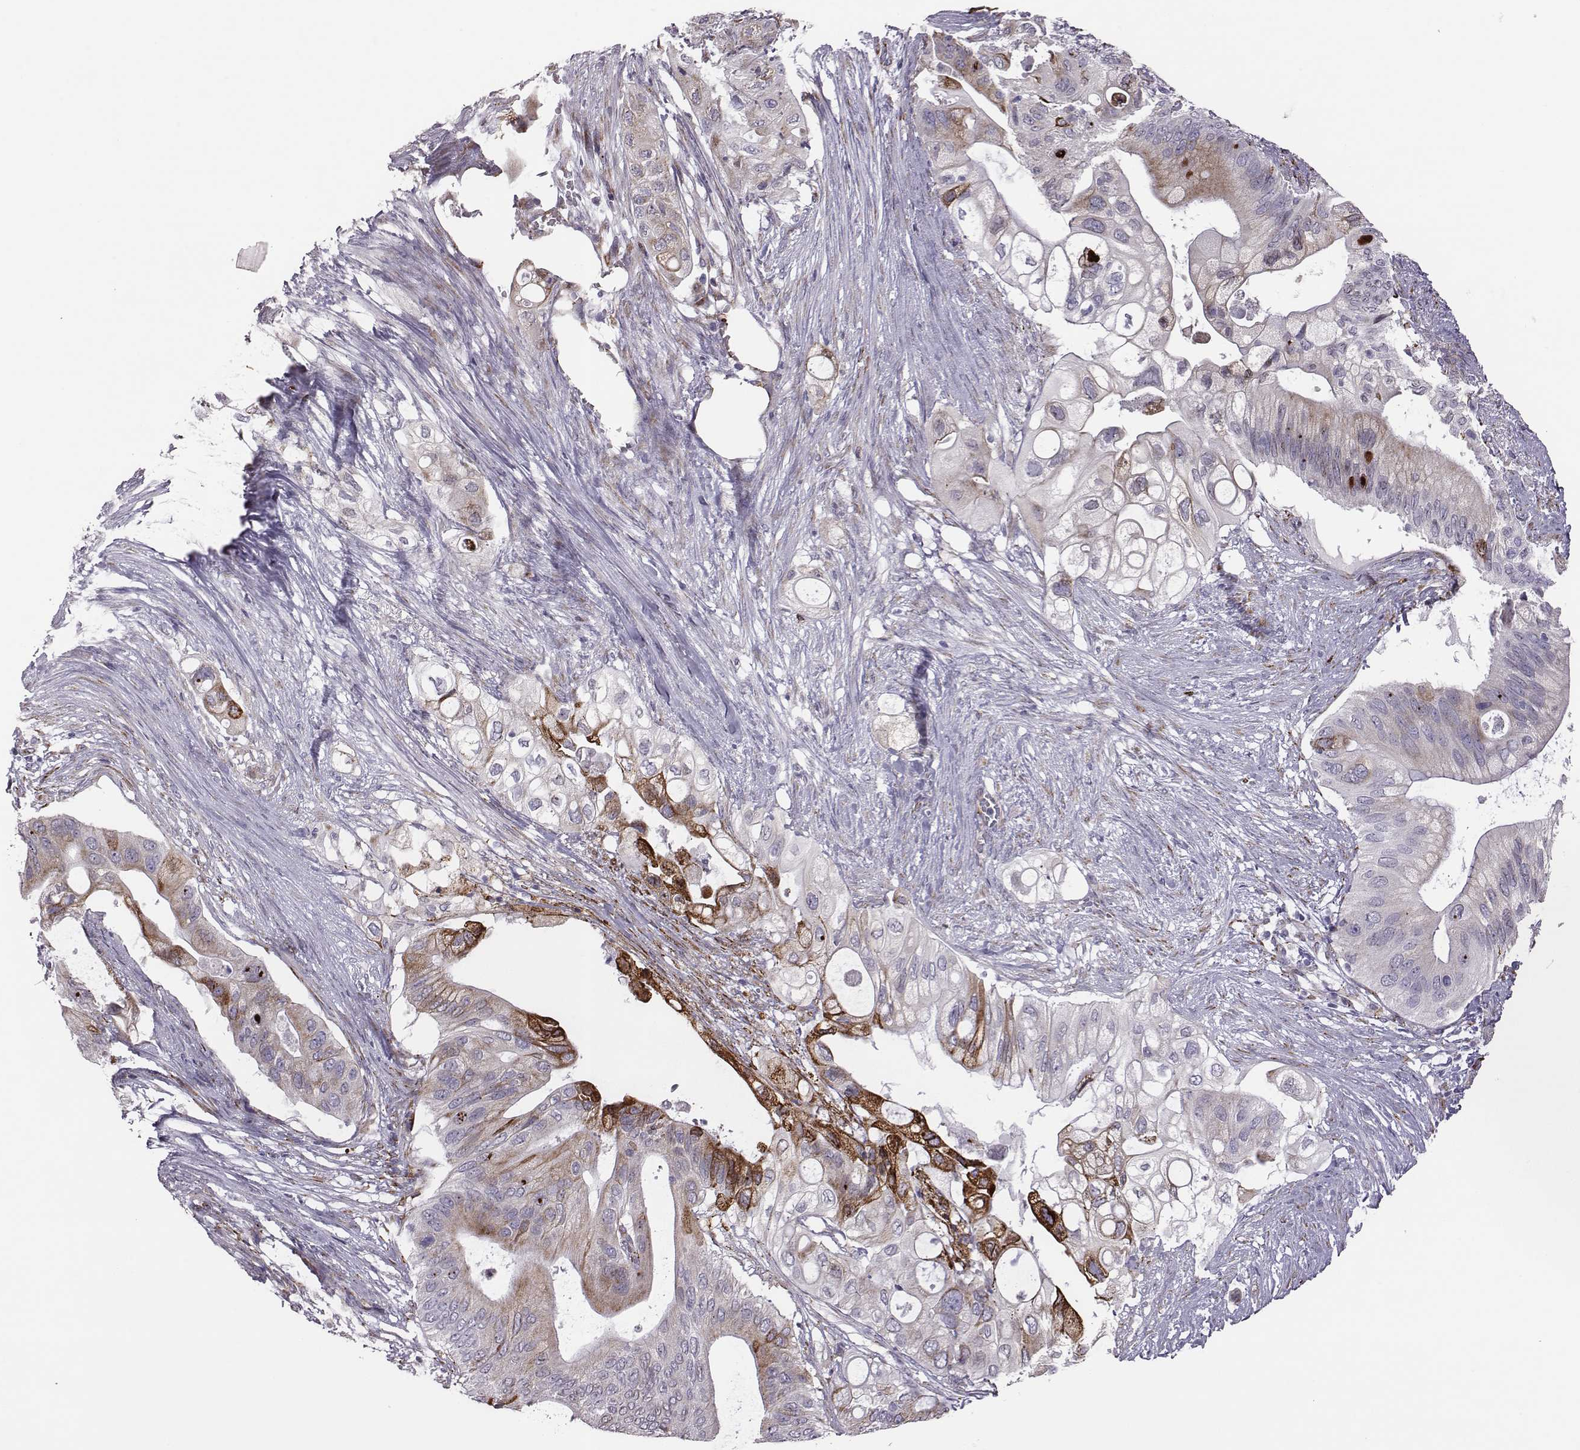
{"staining": {"intensity": "moderate", "quantity": "<25%", "location": "cytoplasmic/membranous"}, "tissue": "pancreatic cancer", "cell_type": "Tumor cells", "image_type": "cancer", "snomed": [{"axis": "morphology", "description": "Adenocarcinoma, NOS"}, {"axis": "topography", "description": "Pancreas"}], "caption": "A brown stain highlights moderate cytoplasmic/membranous expression of a protein in pancreatic adenocarcinoma tumor cells.", "gene": "SELENOI", "patient": {"sex": "female", "age": 72}}